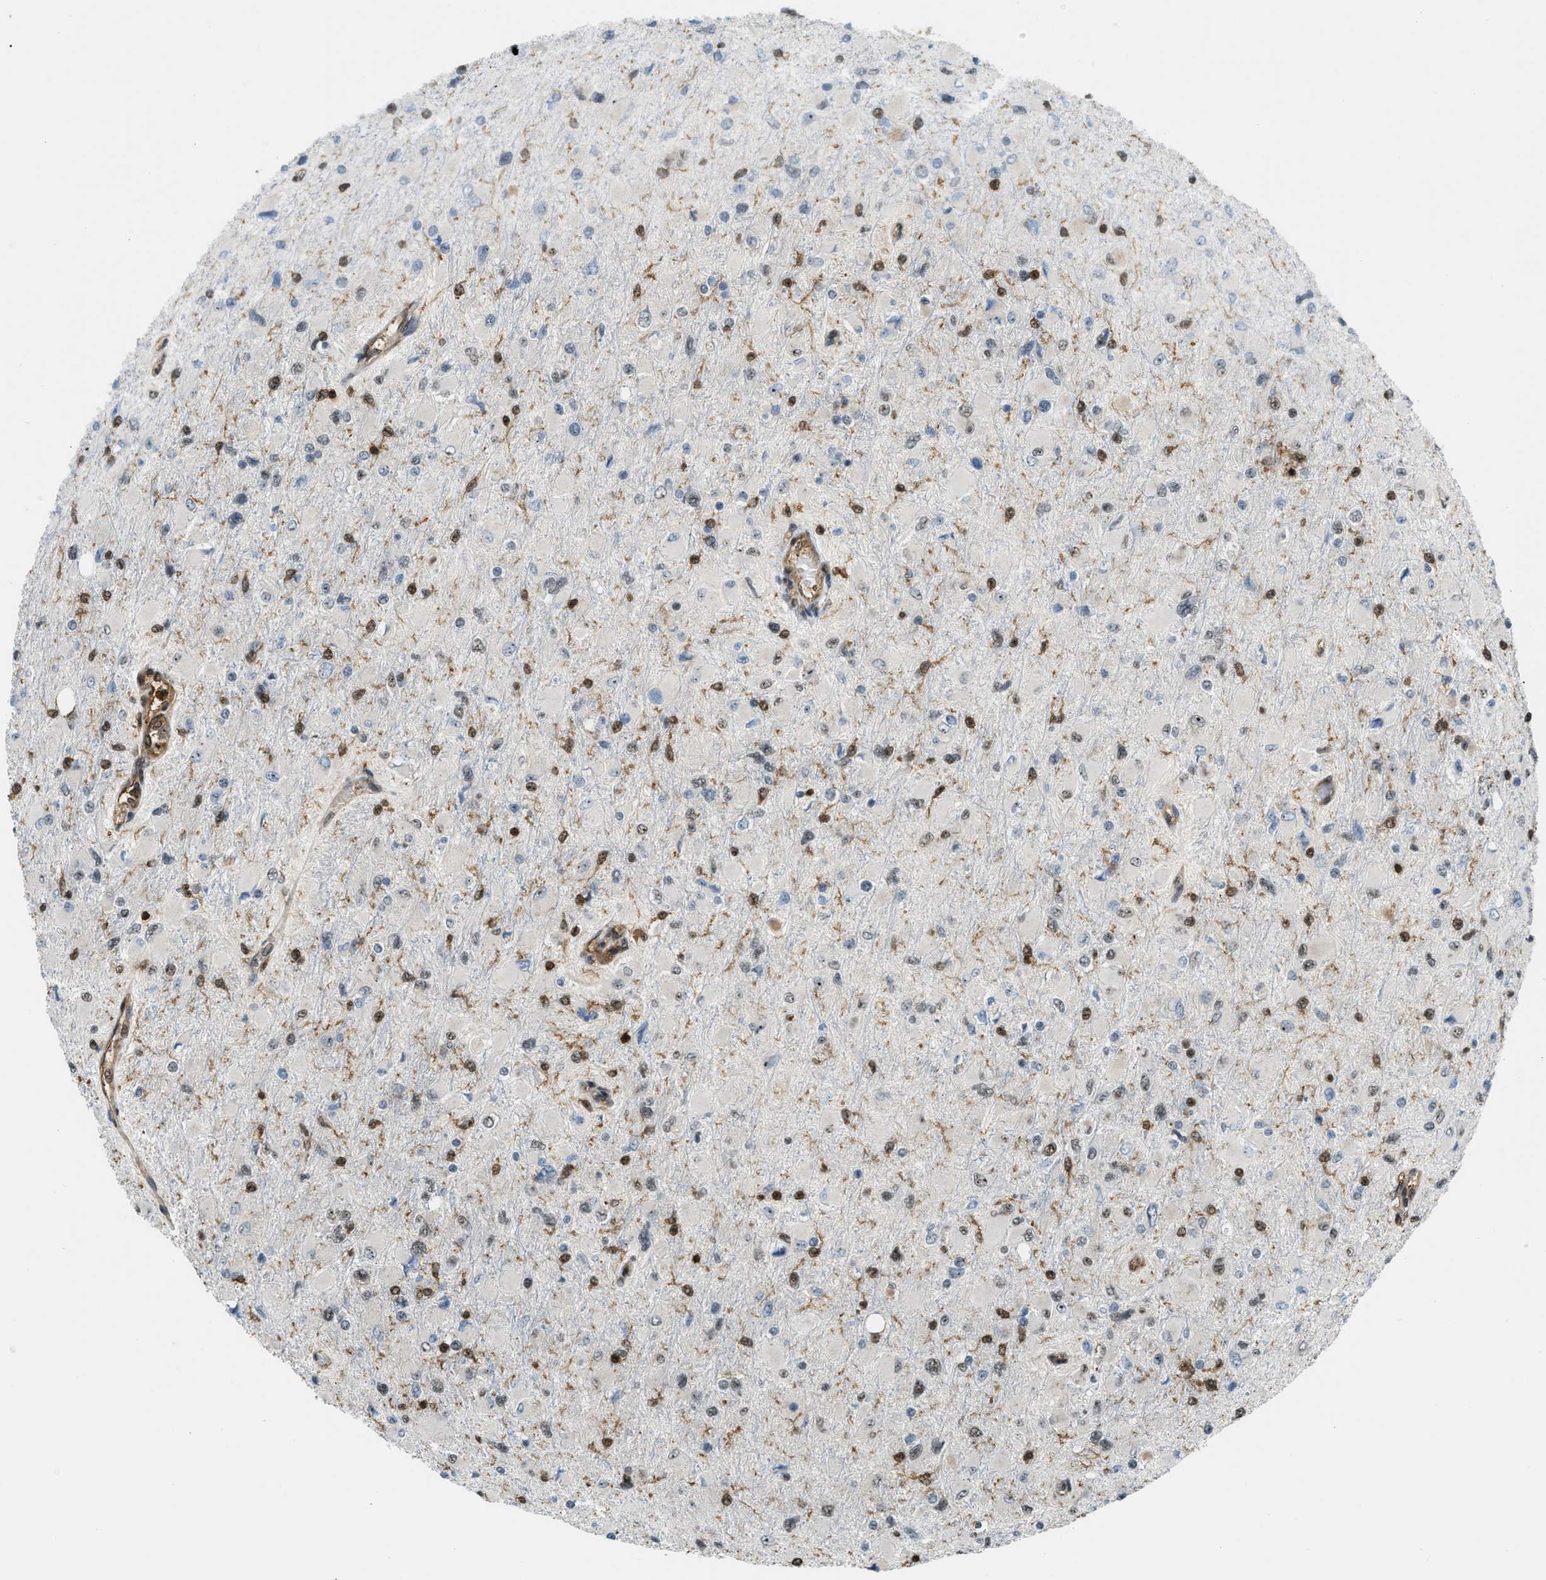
{"staining": {"intensity": "moderate", "quantity": "<25%", "location": "nuclear"}, "tissue": "glioma", "cell_type": "Tumor cells", "image_type": "cancer", "snomed": [{"axis": "morphology", "description": "Glioma, malignant, High grade"}, {"axis": "topography", "description": "Cerebral cortex"}], "caption": "This histopathology image demonstrates IHC staining of glioma, with low moderate nuclear positivity in approximately <25% of tumor cells.", "gene": "E2F1", "patient": {"sex": "female", "age": 36}}